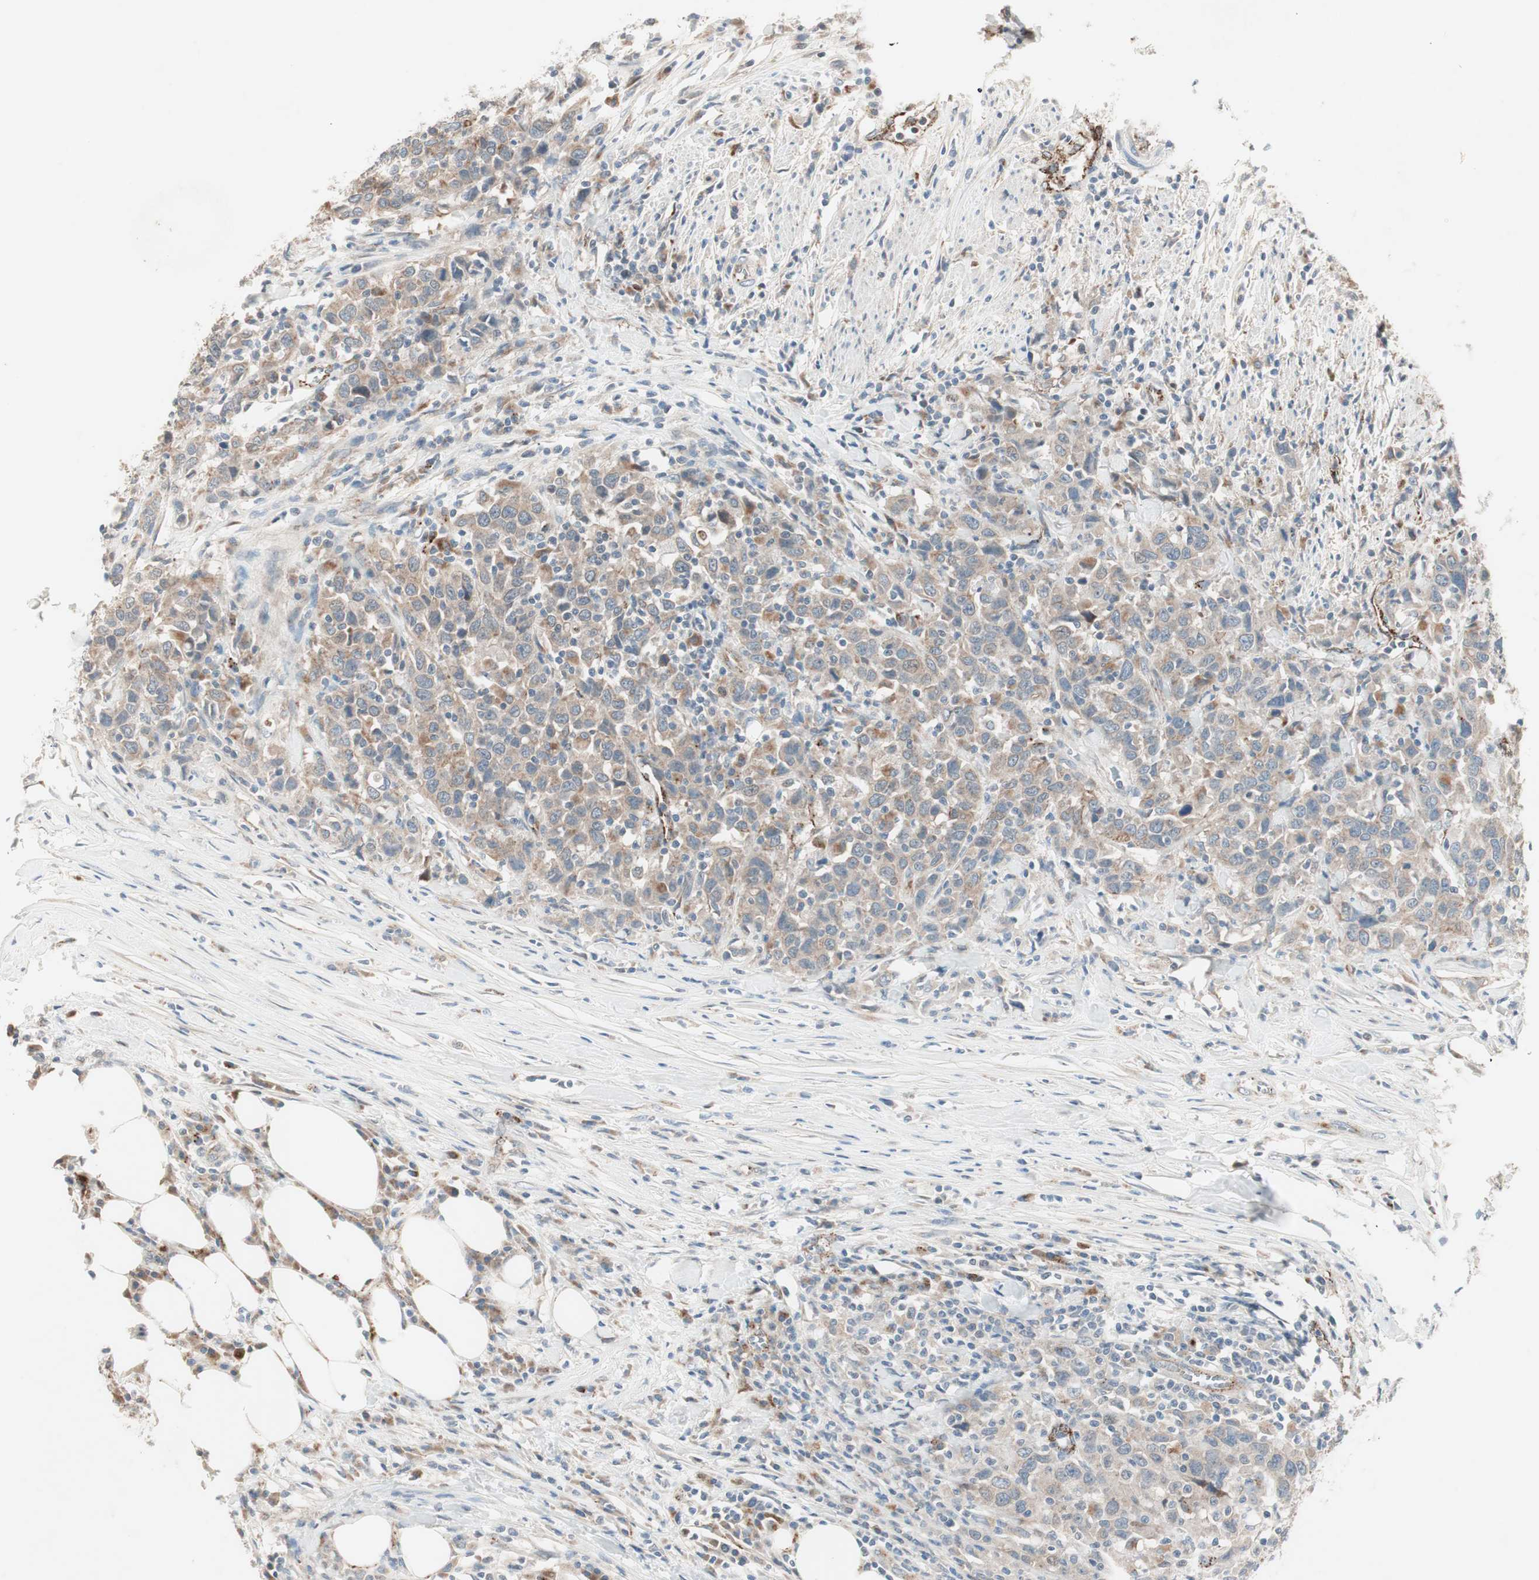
{"staining": {"intensity": "moderate", "quantity": "25%-75%", "location": "cytoplasmic/membranous"}, "tissue": "urothelial cancer", "cell_type": "Tumor cells", "image_type": "cancer", "snomed": [{"axis": "morphology", "description": "Urothelial carcinoma, High grade"}, {"axis": "topography", "description": "Urinary bladder"}], "caption": "This image displays IHC staining of human high-grade urothelial carcinoma, with medium moderate cytoplasmic/membranous staining in about 25%-75% of tumor cells.", "gene": "FGFR4", "patient": {"sex": "male", "age": 61}}